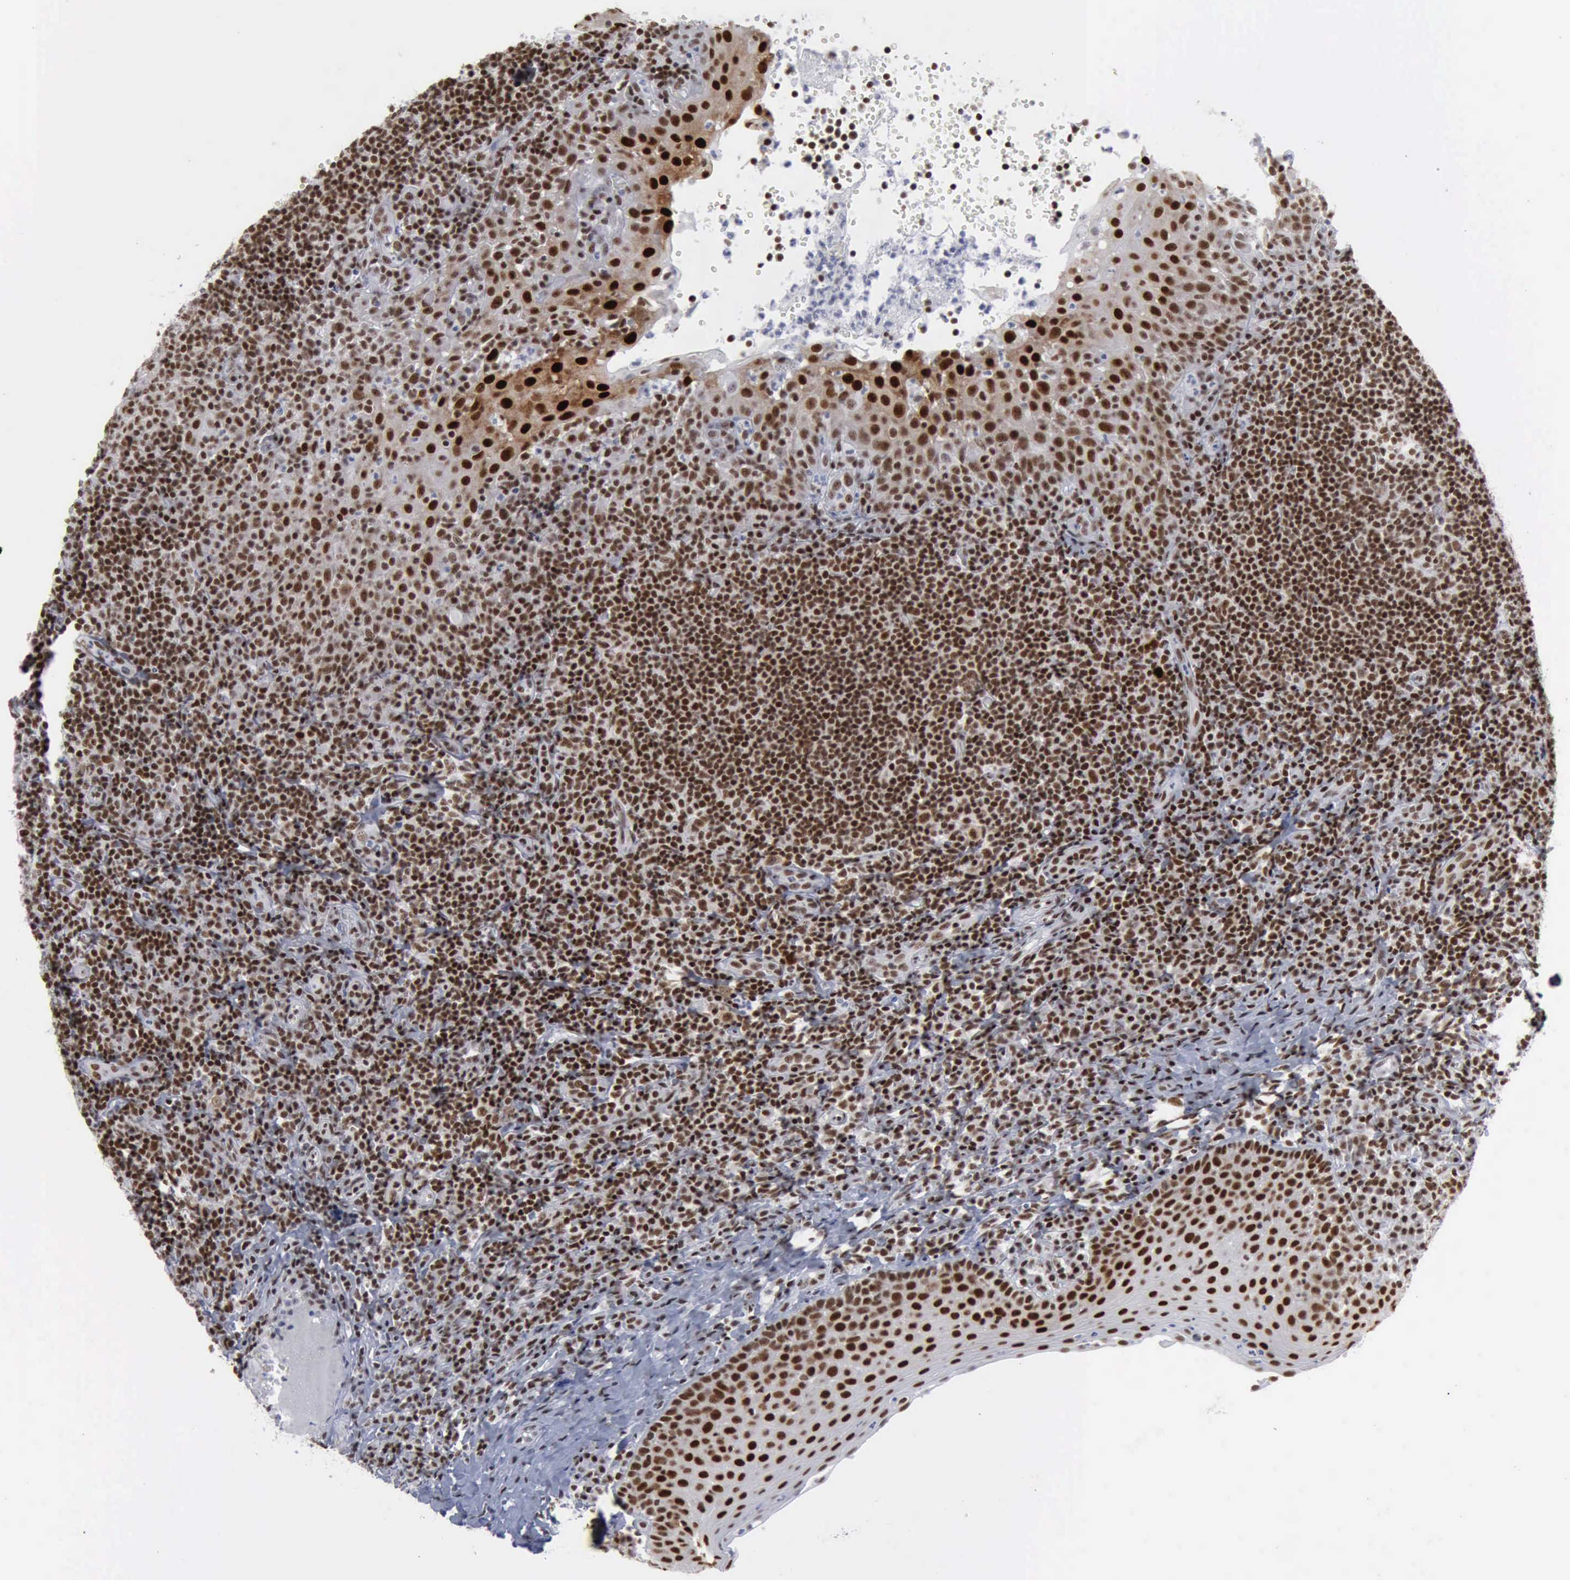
{"staining": {"intensity": "moderate", "quantity": ">75%", "location": "nuclear"}, "tissue": "tonsil", "cell_type": "Germinal center cells", "image_type": "normal", "snomed": [{"axis": "morphology", "description": "Normal tissue, NOS"}, {"axis": "topography", "description": "Tonsil"}], "caption": "Immunohistochemical staining of benign human tonsil exhibits moderate nuclear protein positivity in about >75% of germinal center cells. (IHC, brightfield microscopy, high magnification).", "gene": "XPA", "patient": {"sex": "female", "age": 40}}